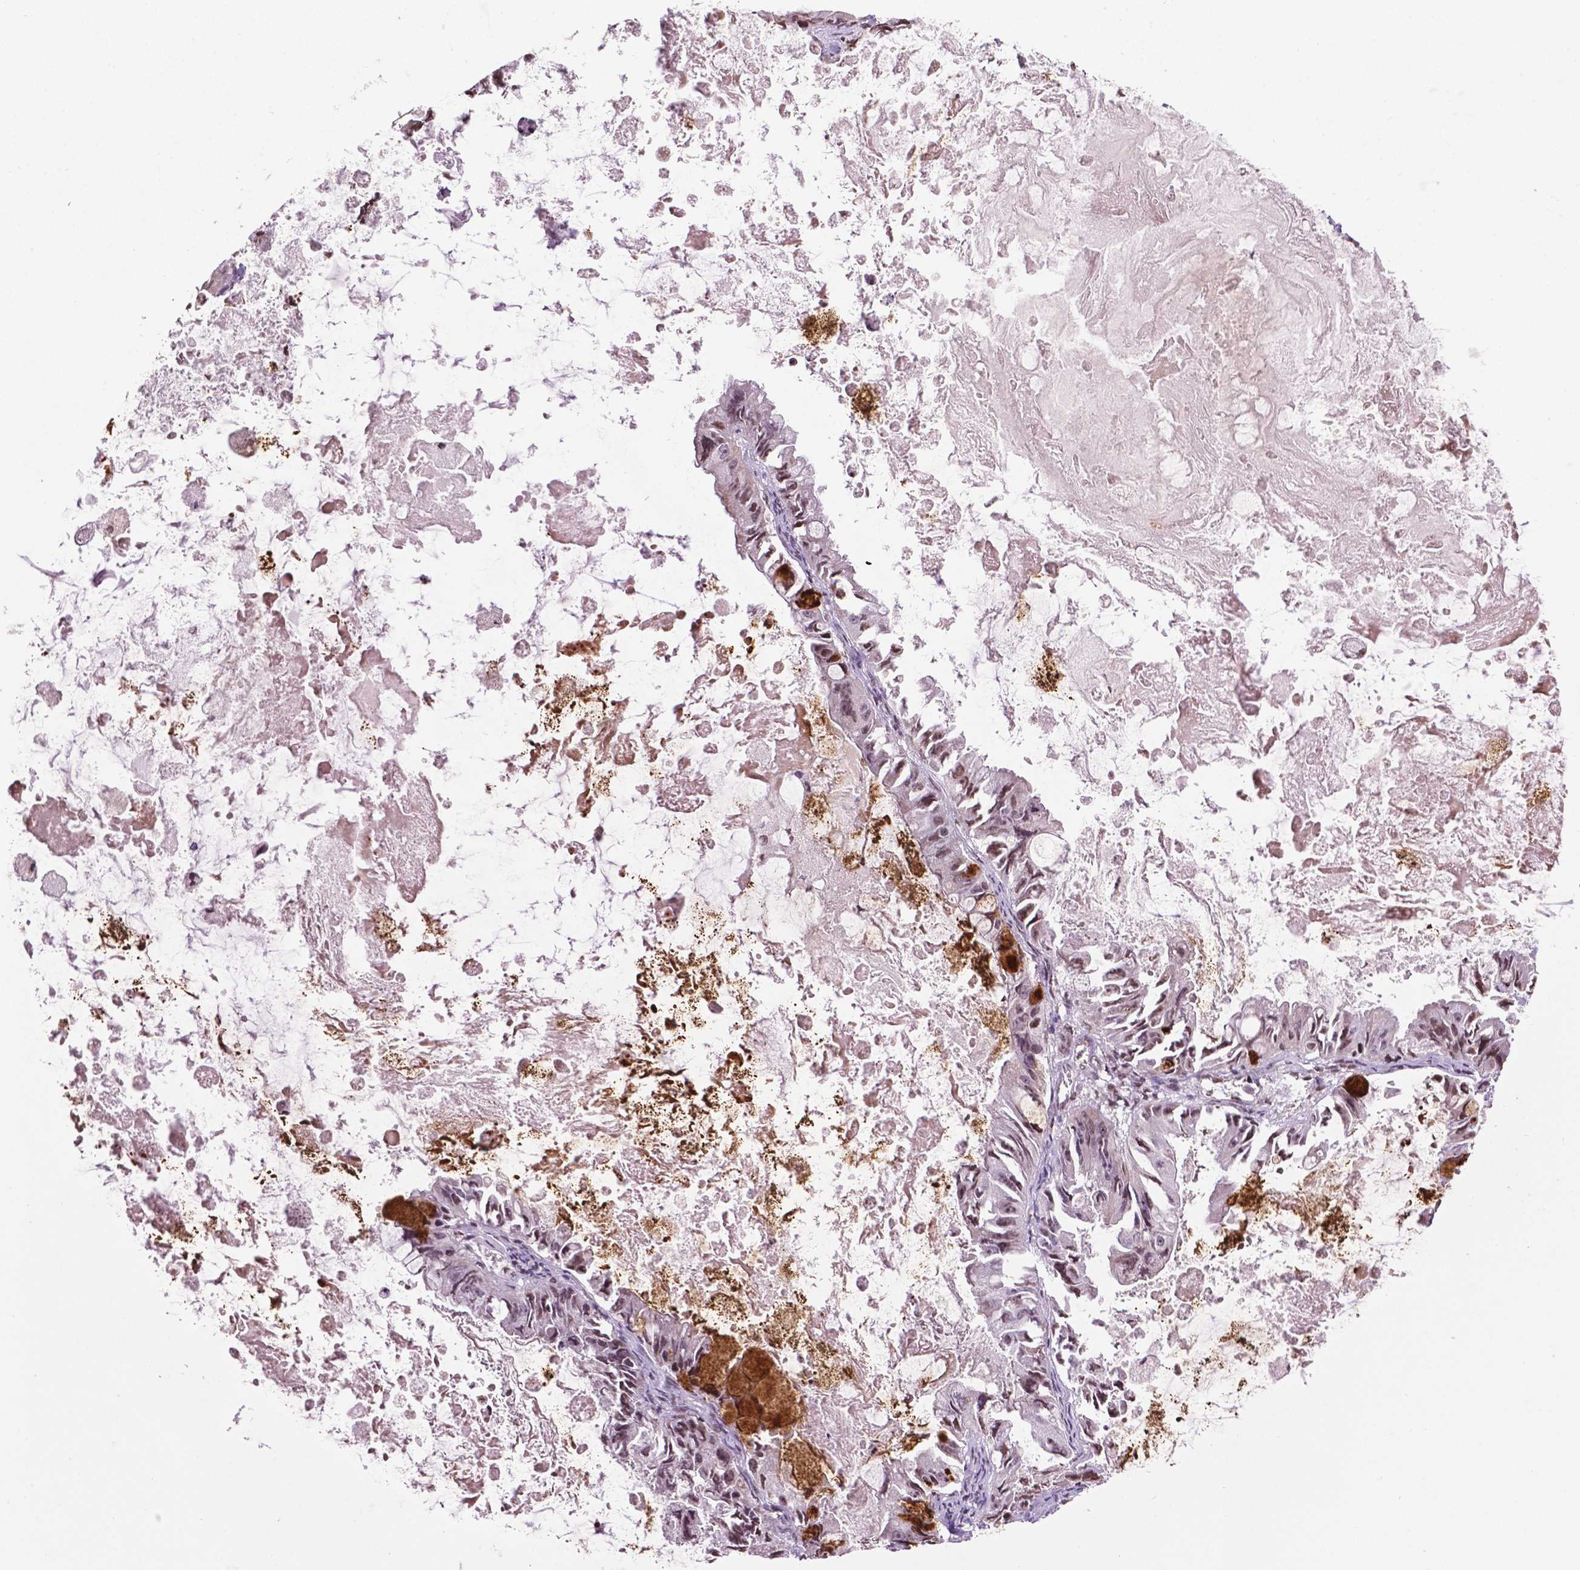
{"staining": {"intensity": "strong", "quantity": "<25%", "location": "cytoplasmic/membranous,nuclear"}, "tissue": "ovarian cancer", "cell_type": "Tumor cells", "image_type": "cancer", "snomed": [{"axis": "morphology", "description": "Cystadenocarcinoma, mucinous, NOS"}, {"axis": "topography", "description": "Ovary"}], "caption": "Mucinous cystadenocarcinoma (ovarian) was stained to show a protein in brown. There is medium levels of strong cytoplasmic/membranous and nuclear positivity in about <25% of tumor cells.", "gene": "PTPN18", "patient": {"sex": "female", "age": 61}}